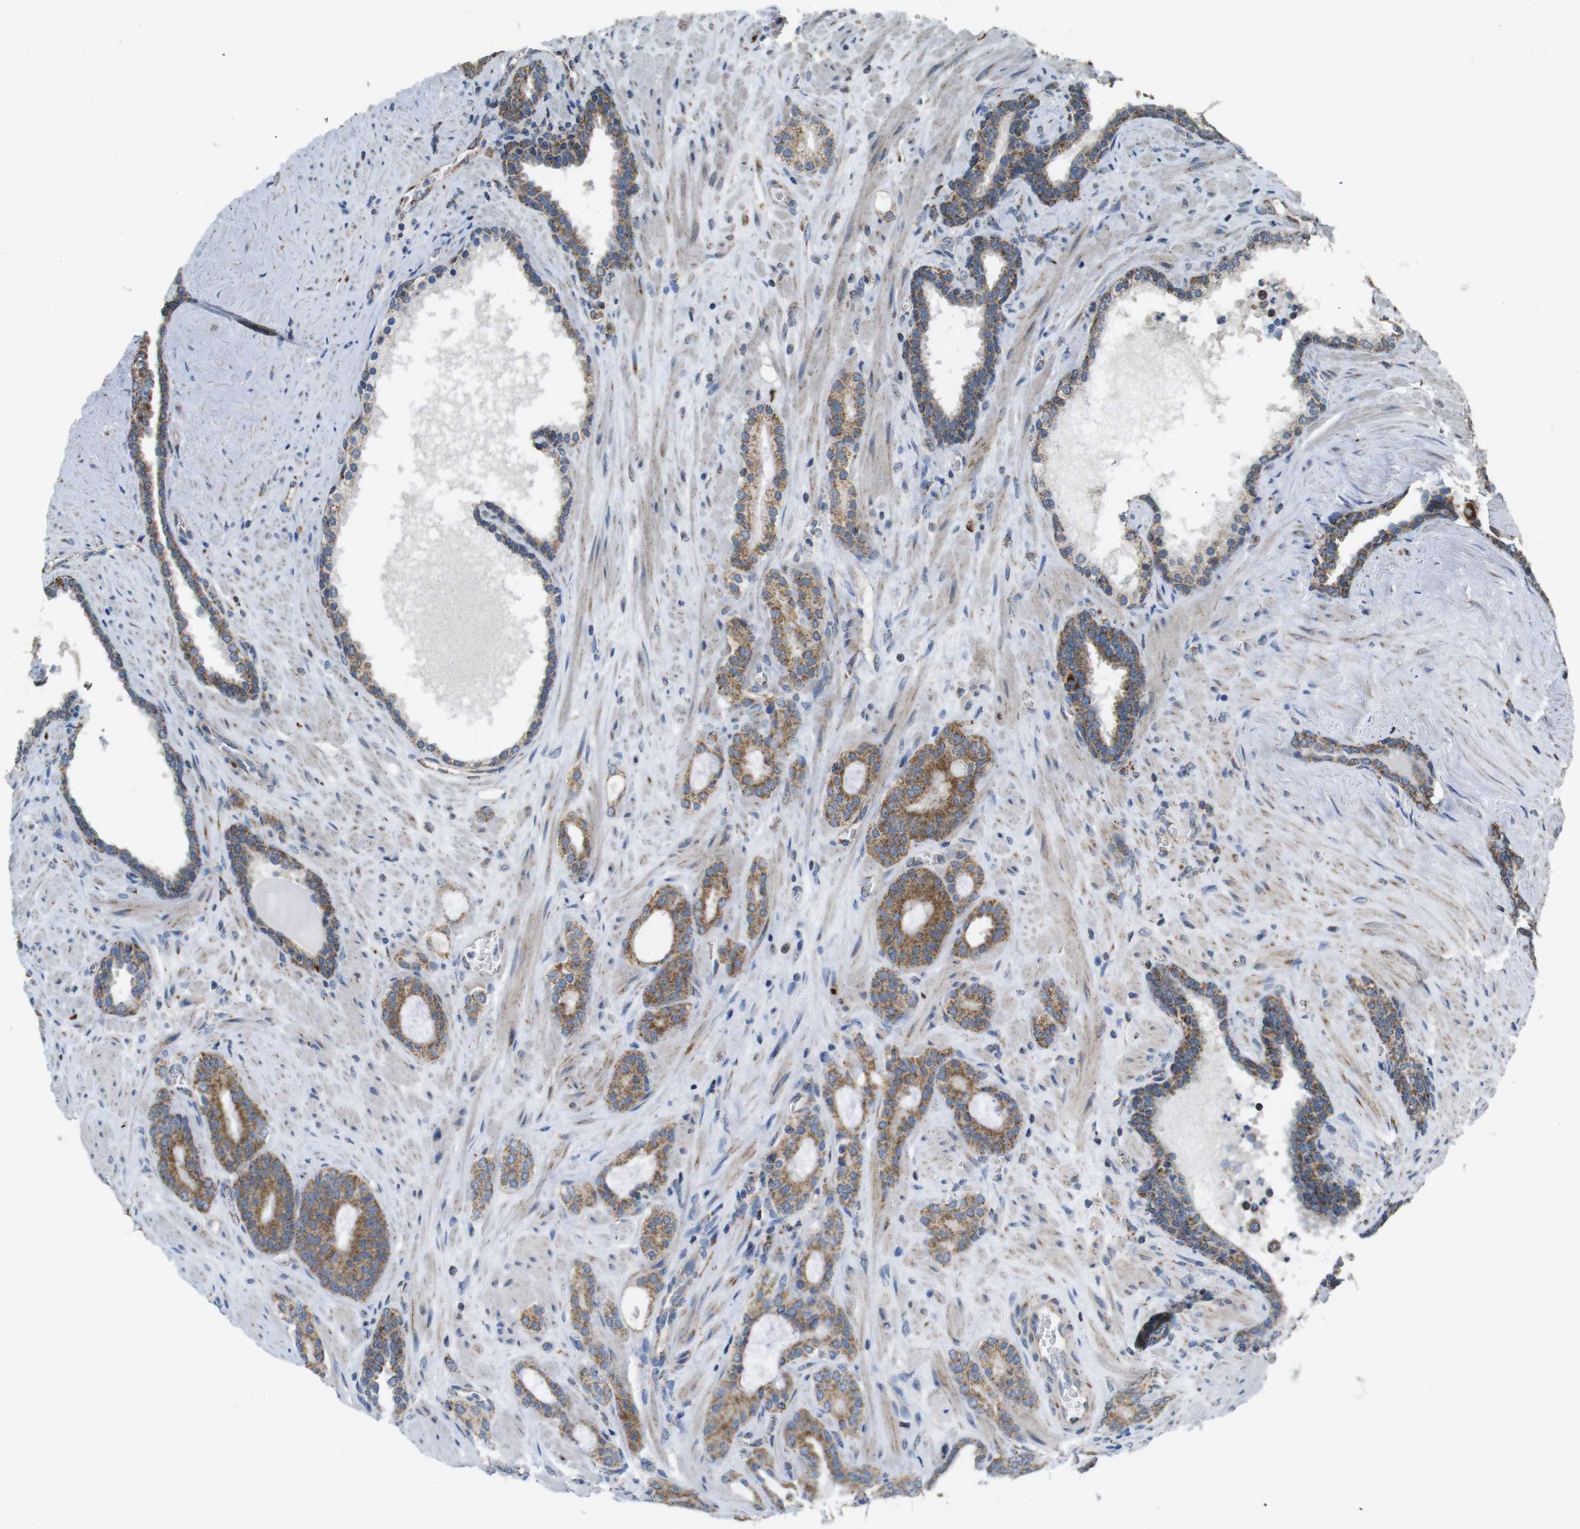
{"staining": {"intensity": "moderate", "quantity": ">75%", "location": "cytoplasmic/membranous"}, "tissue": "prostate cancer", "cell_type": "Tumor cells", "image_type": "cancer", "snomed": [{"axis": "morphology", "description": "Adenocarcinoma, Low grade"}, {"axis": "topography", "description": "Prostate"}], "caption": "Immunohistochemistry photomicrograph of neoplastic tissue: low-grade adenocarcinoma (prostate) stained using immunohistochemistry (IHC) shows medium levels of moderate protein expression localized specifically in the cytoplasmic/membranous of tumor cells, appearing as a cytoplasmic/membranous brown color.", "gene": "CALHM2", "patient": {"sex": "male", "age": 63}}